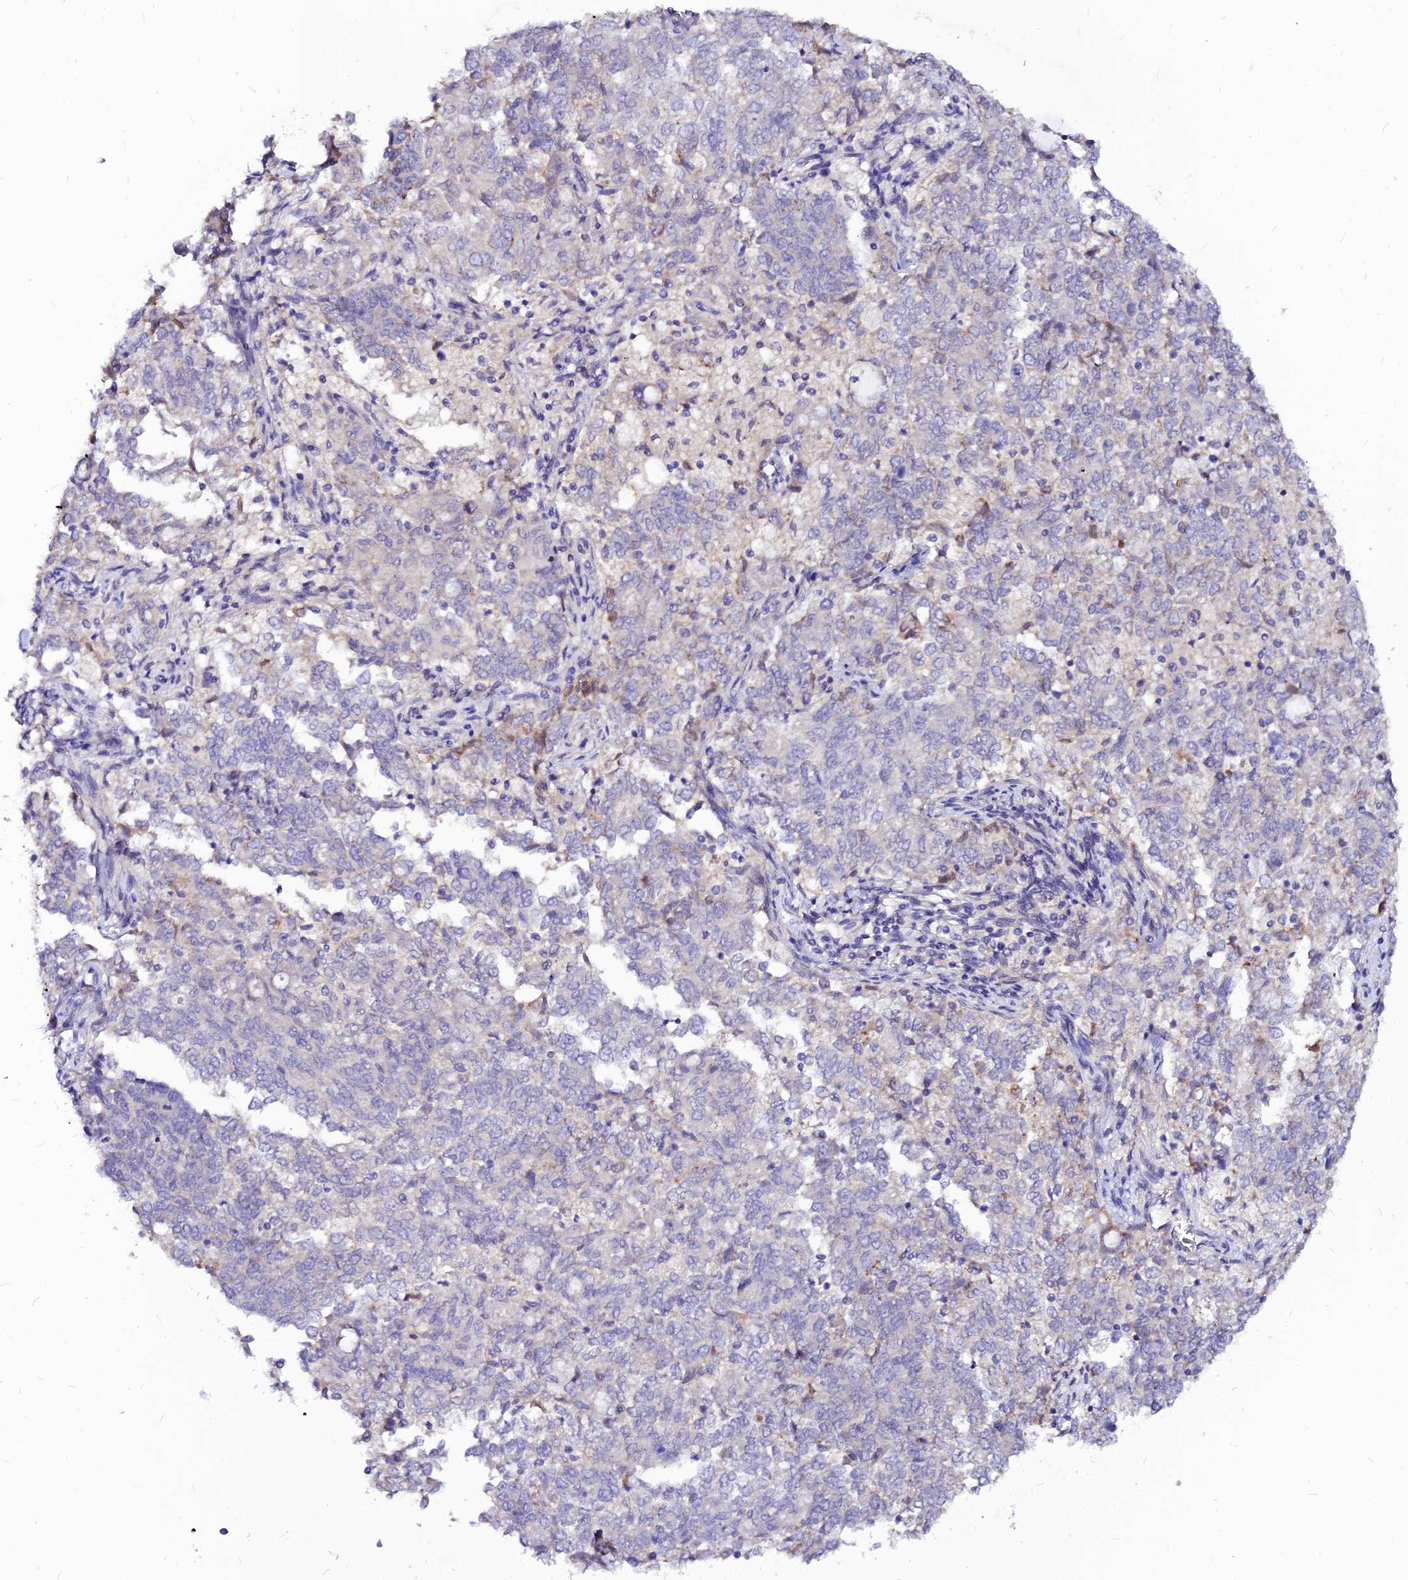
{"staining": {"intensity": "negative", "quantity": "none", "location": "none"}, "tissue": "endometrial cancer", "cell_type": "Tumor cells", "image_type": "cancer", "snomed": [{"axis": "morphology", "description": "Adenocarcinoma, NOS"}, {"axis": "topography", "description": "Endometrium"}], "caption": "Image shows no protein expression in tumor cells of endometrial adenocarcinoma tissue.", "gene": "CZIB", "patient": {"sex": "female", "age": 80}}